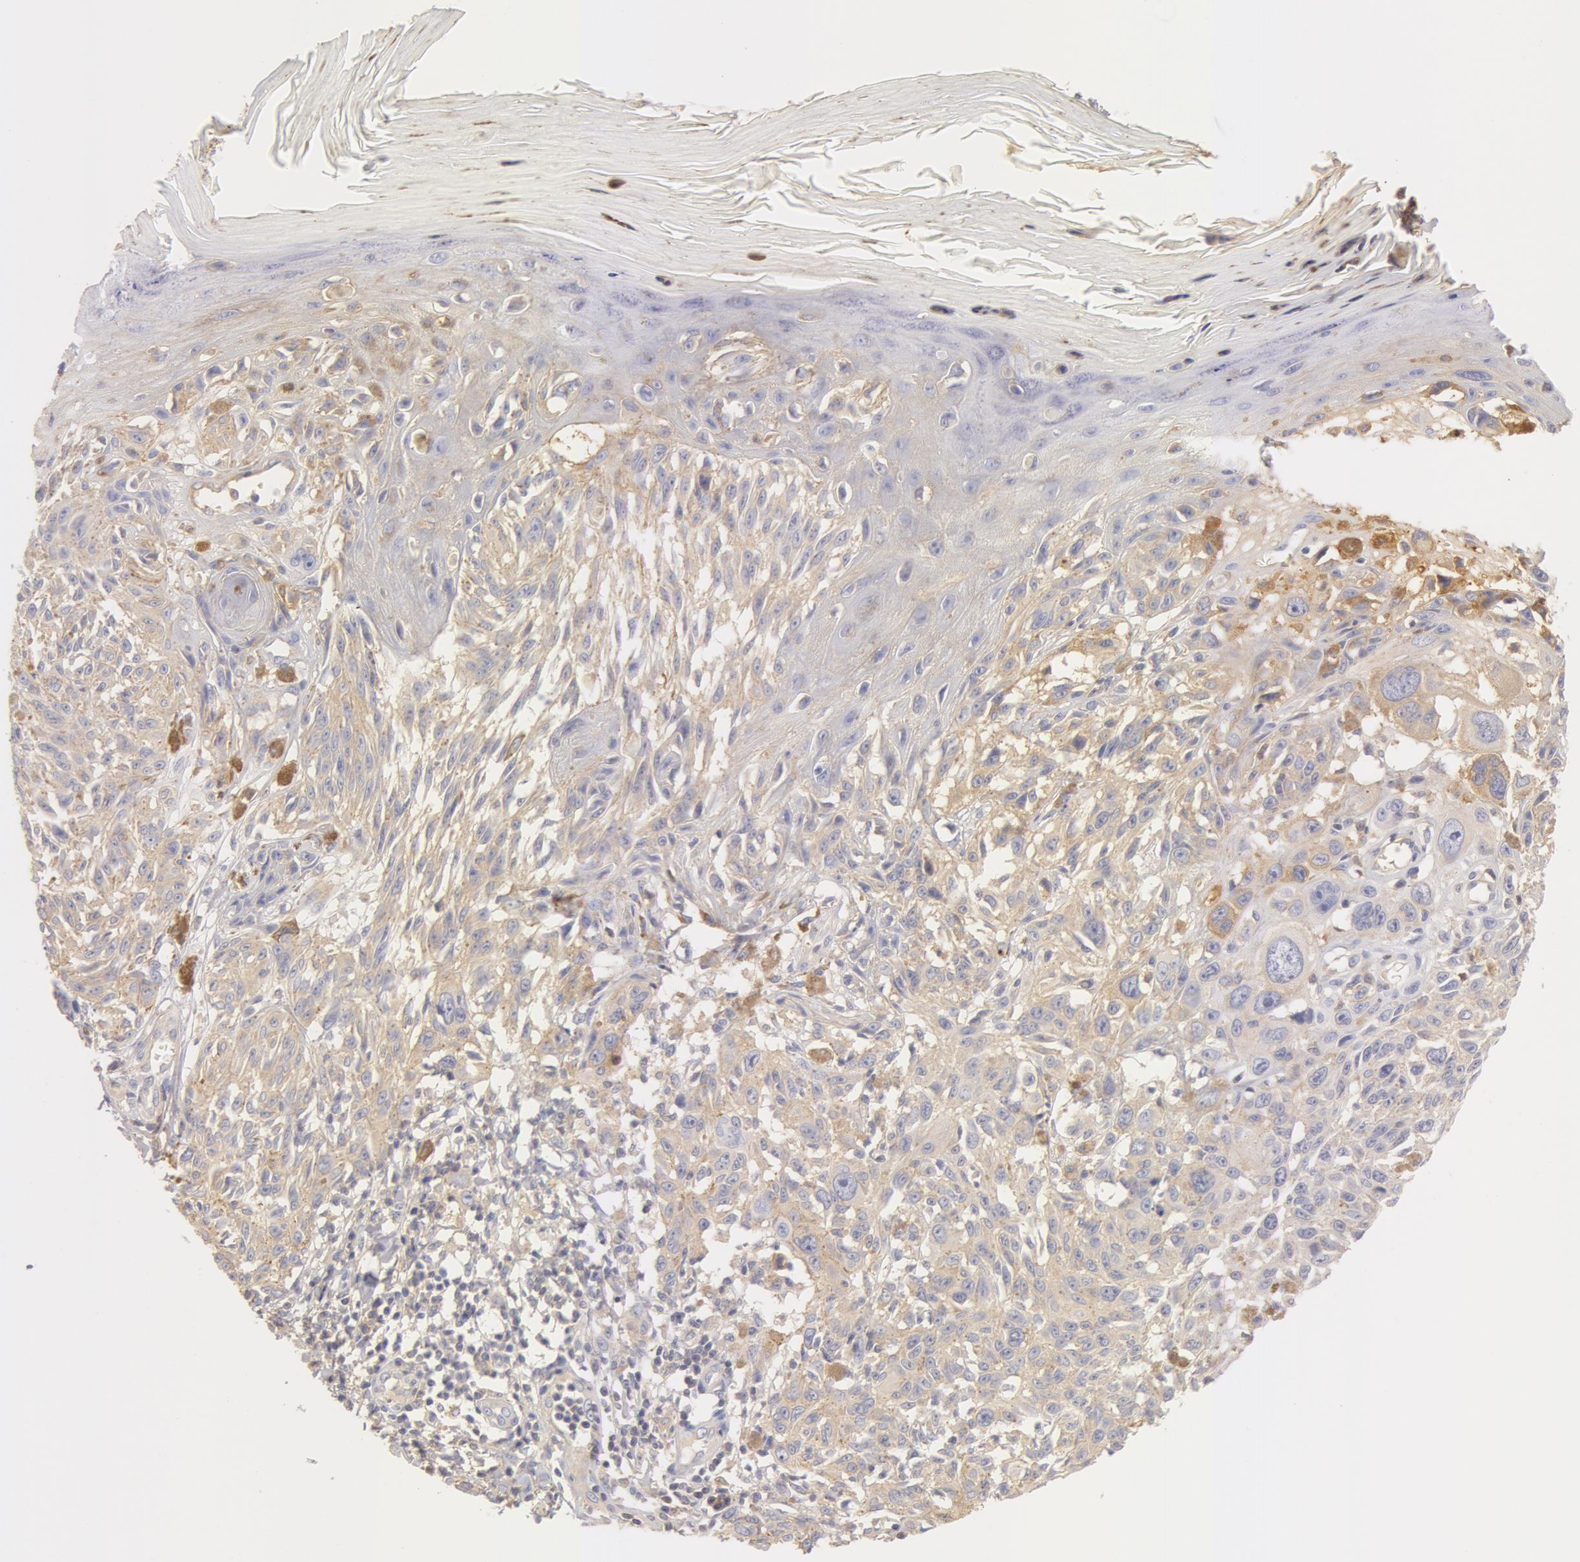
{"staining": {"intensity": "weak", "quantity": "25%-75%", "location": "cytoplasmic/membranous"}, "tissue": "melanoma", "cell_type": "Tumor cells", "image_type": "cancer", "snomed": [{"axis": "morphology", "description": "Malignant melanoma, NOS"}, {"axis": "topography", "description": "Skin"}], "caption": "A brown stain highlights weak cytoplasmic/membranous positivity of a protein in human melanoma tumor cells.", "gene": "GC", "patient": {"sex": "female", "age": 77}}